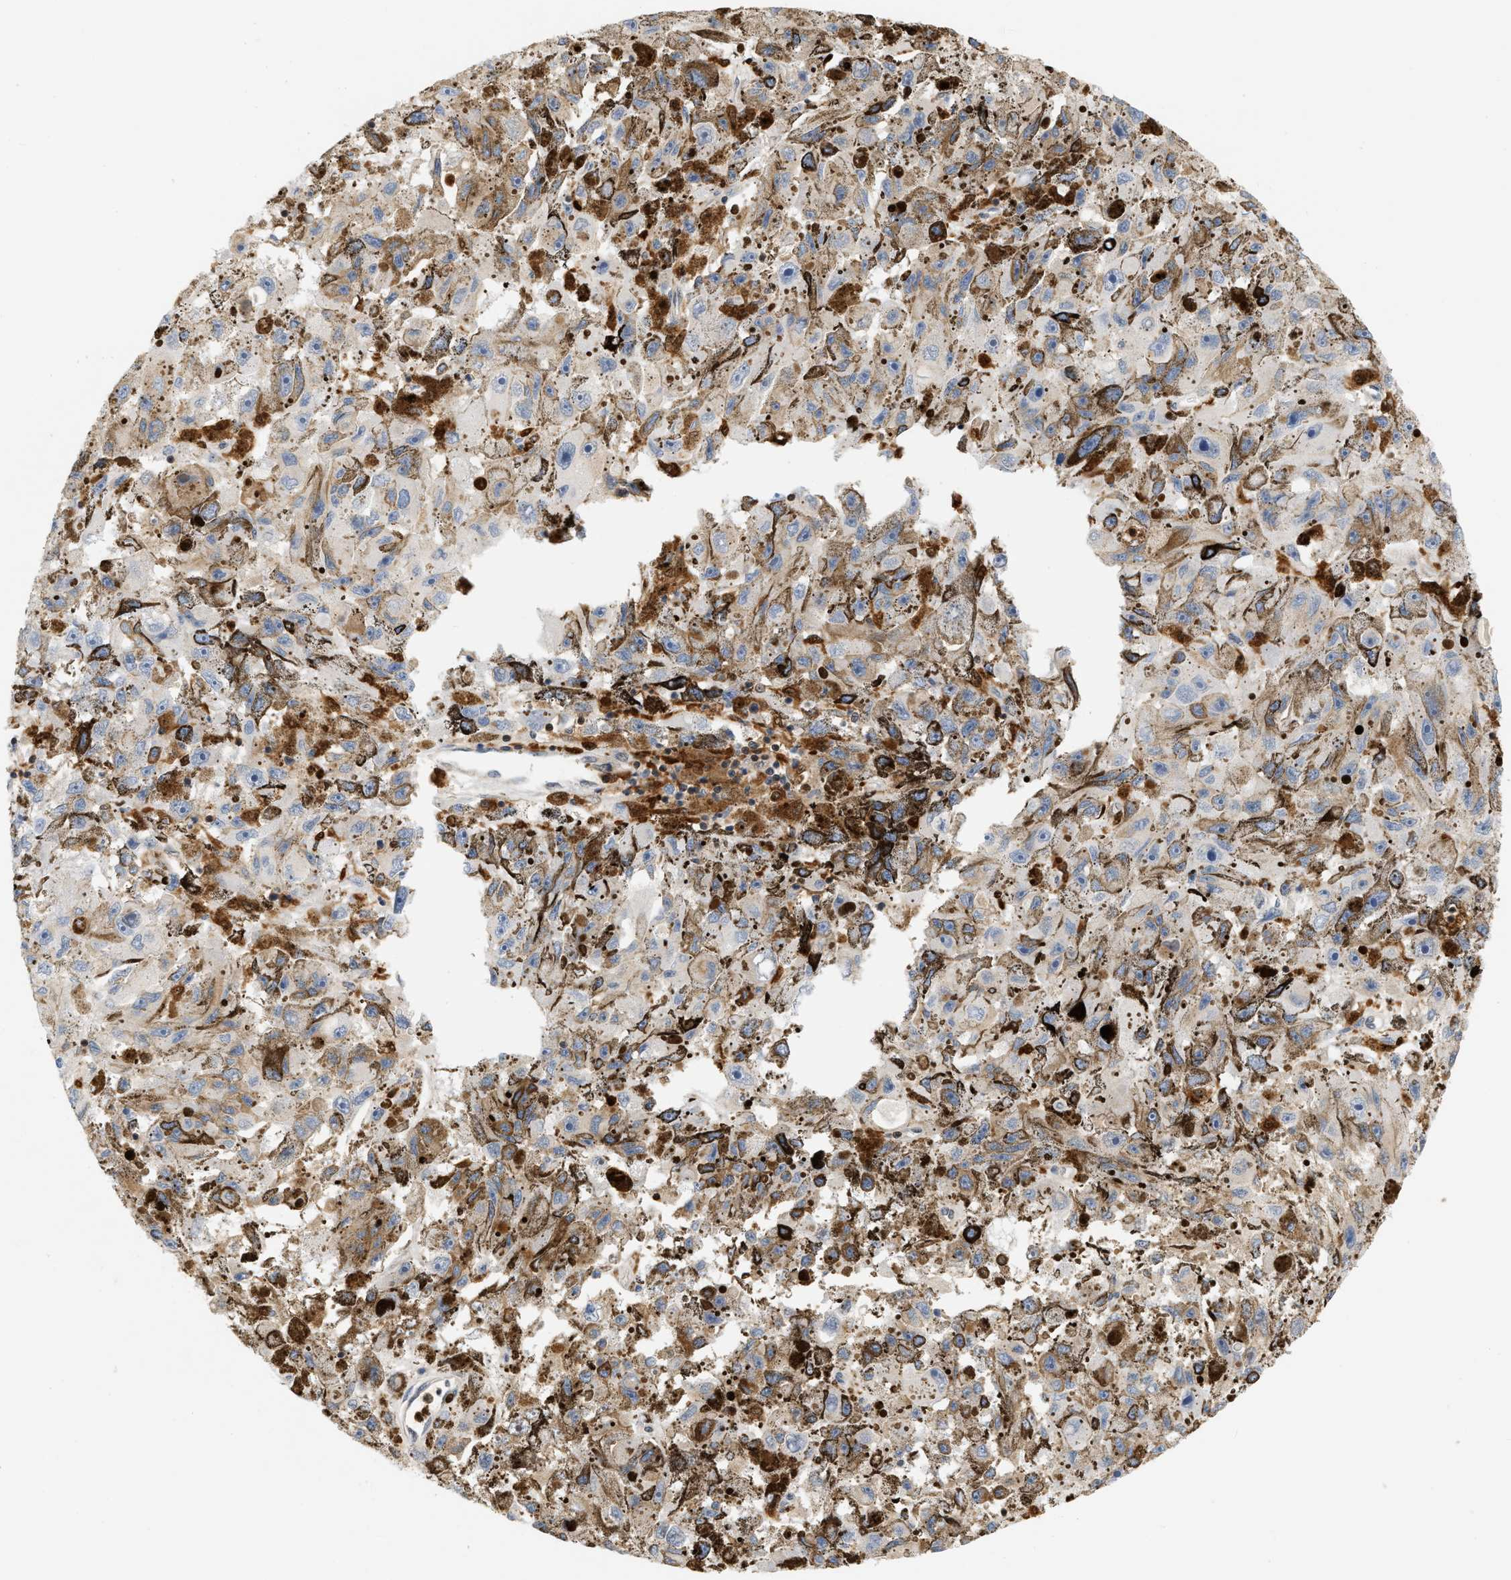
{"staining": {"intensity": "weak", "quantity": "<25%", "location": "cytoplasmic/membranous"}, "tissue": "melanoma", "cell_type": "Tumor cells", "image_type": "cancer", "snomed": [{"axis": "morphology", "description": "Malignant melanoma, NOS"}, {"axis": "topography", "description": "Skin"}], "caption": "Tumor cells are negative for brown protein staining in malignant melanoma.", "gene": "PYCARD", "patient": {"sex": "female", "age": 104}}